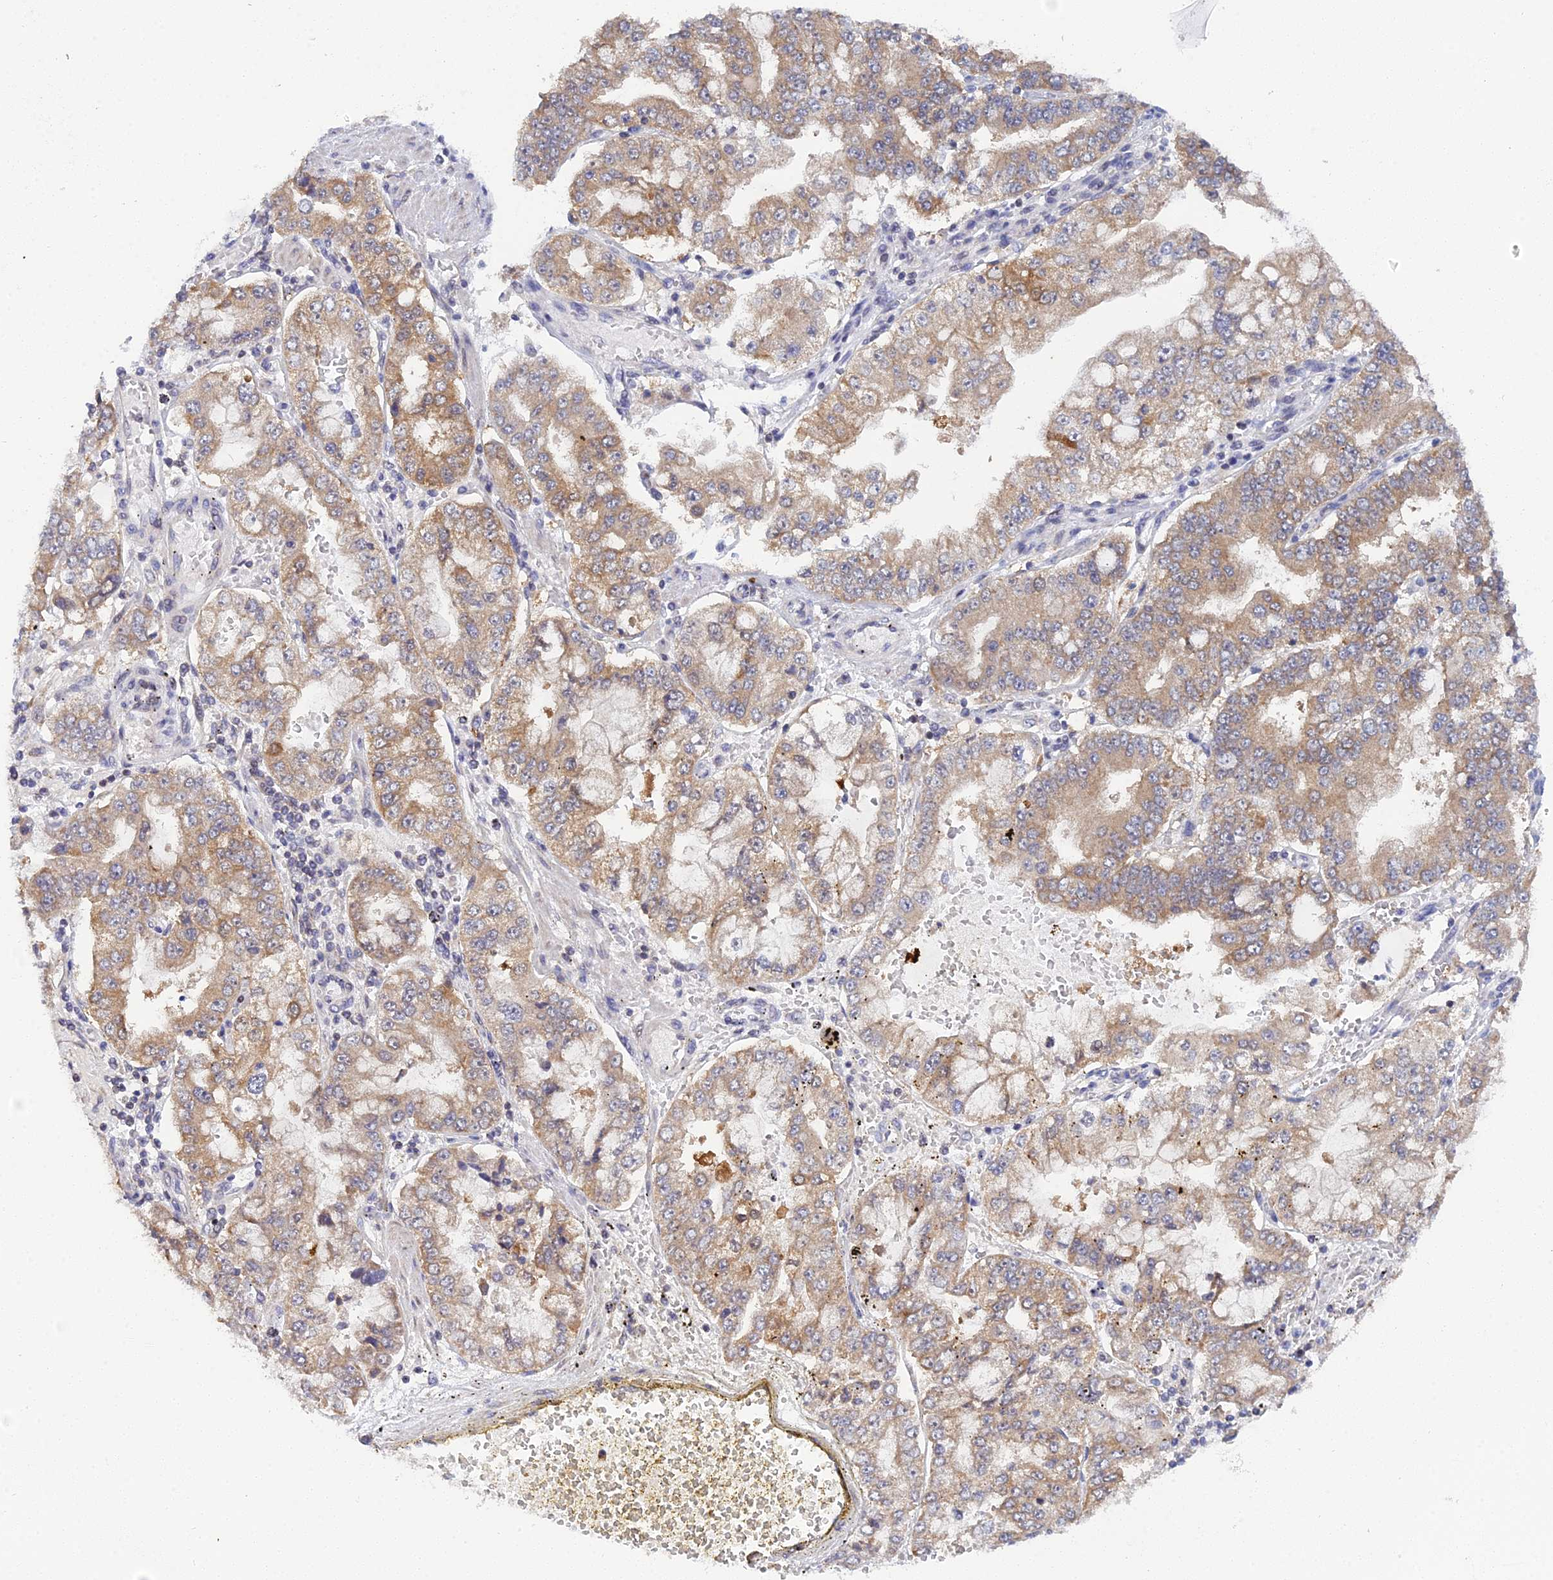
{"staining": {"intensity": "moderate", "quantity": ">75%", "location": "cytoplasmic/membranous"}, "tissue": "stomach cancer", "cell_type": "Tumor cells", "image_type": "cancer", "snomed": [{"axis": "morphology", "description": "Adenocarcinoma, NOS"}, {"axis": "topography", "description": "Stomach"}], "caption": "Protein staining demonstrates moderate cytoplasmic/membranous expression in about >75% of tumor cells in stomach cancer (adenocarcinoma). The staining was performed using DAB, with brown indicating positive protein expression. Nuclei are stained blue with hematoxylin.", "gene": "ELOA2", "patient": {"sex": "male", "age": 76}}